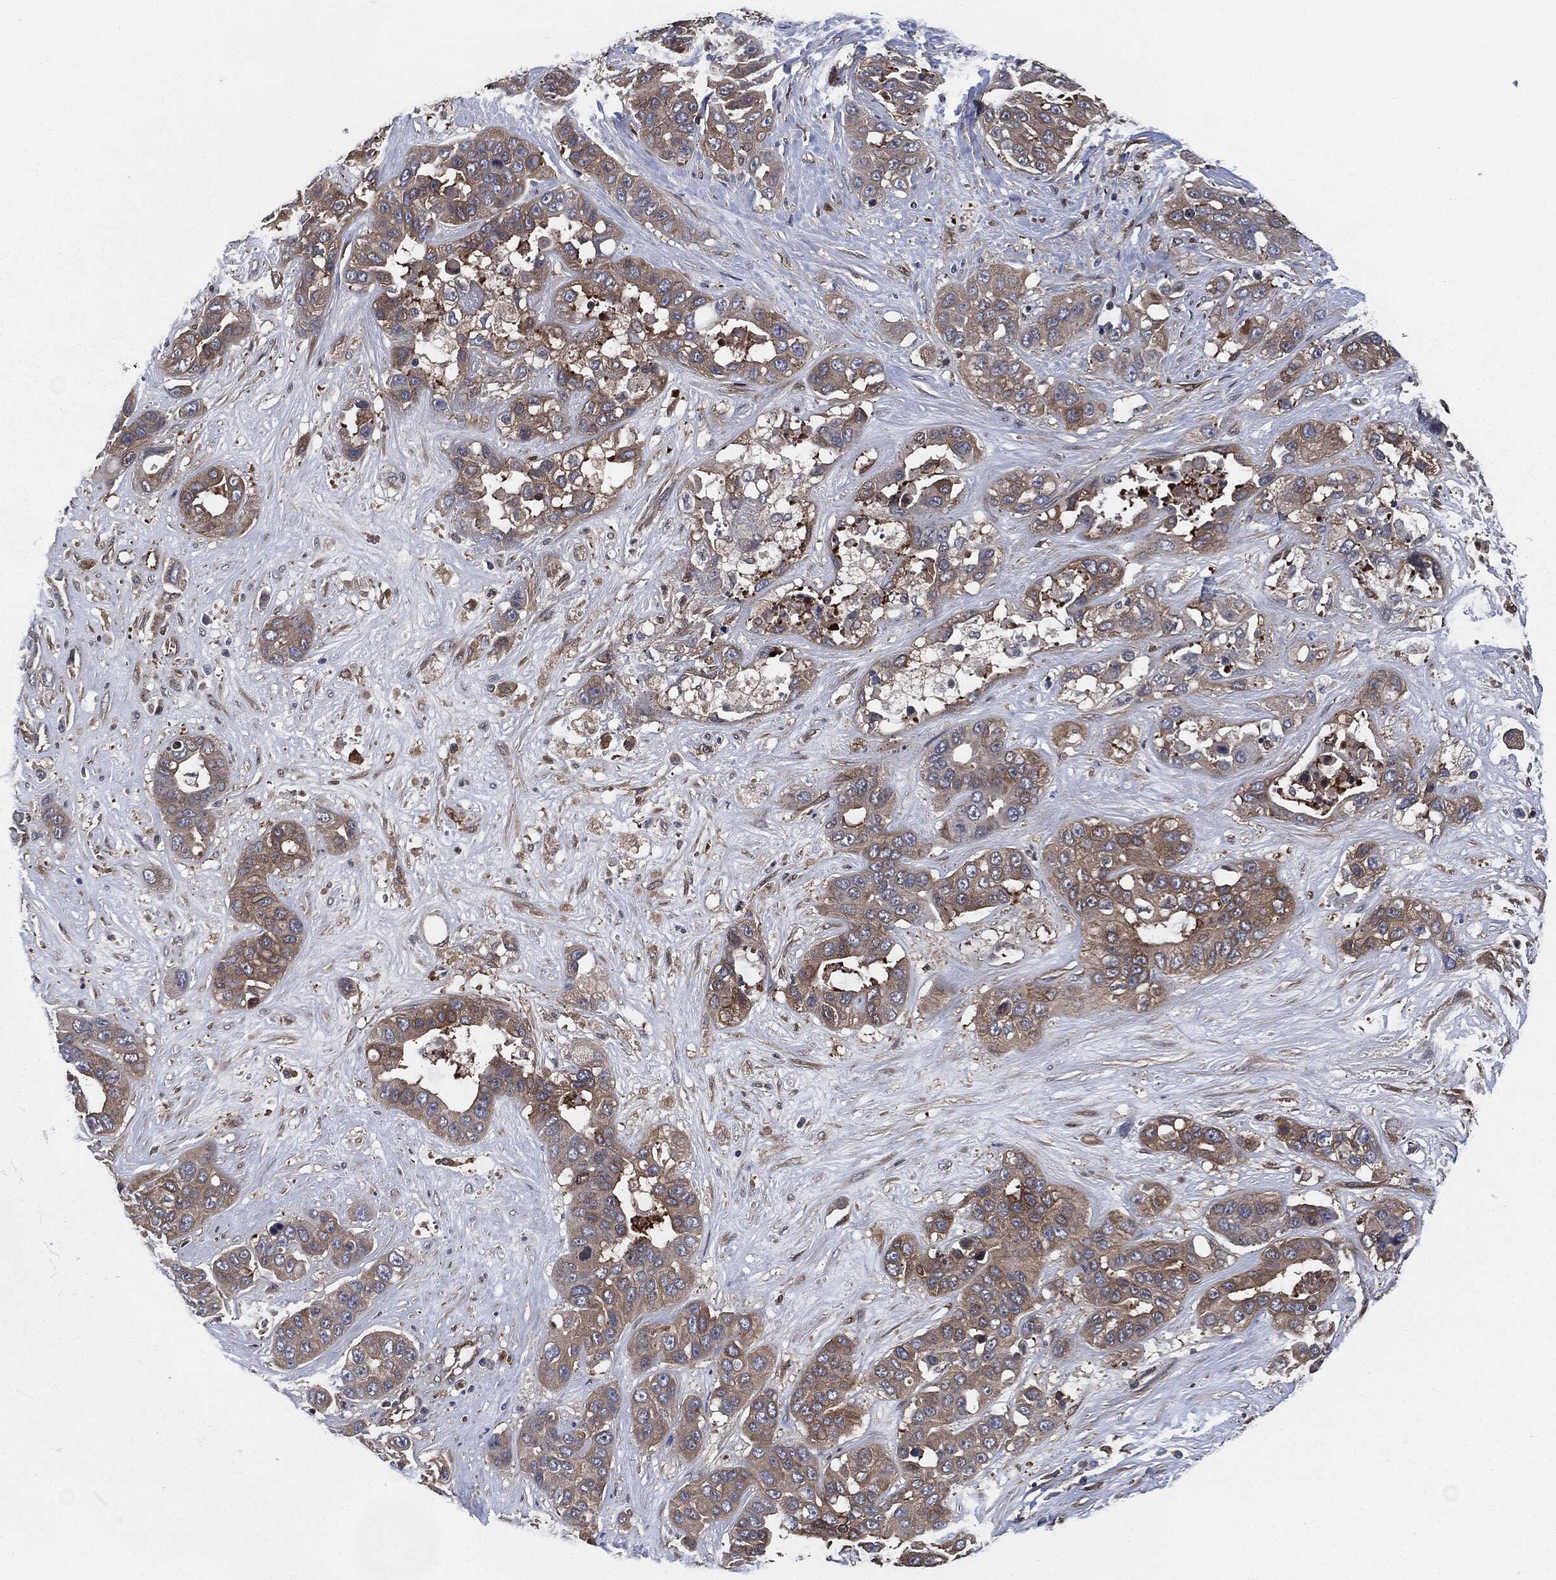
{"staining": {"intensity": "moderate", "quantity": ">75%", "location": "cytoplasmic/membranous"}, "tissue": "liver cancer", "cell_type": "Tumor cells", "image_type": "cancer", "snomed": [{"axis": "morphology", "description": "Cholangiocarcinoma"}, {"axis": "topography", "description": "Liver"}], "caption": "A medium amount of moderate cytoplasmic/membranous positivity is identified in about >75% of tumor cells in liver cancer (cholangiocarcinoma) tissue. (brown staining indicates protein expression, while blue staining denotes nuclei).", "gene": "XPNPEP1", "patient": {"sex": "female", "age": 52}}